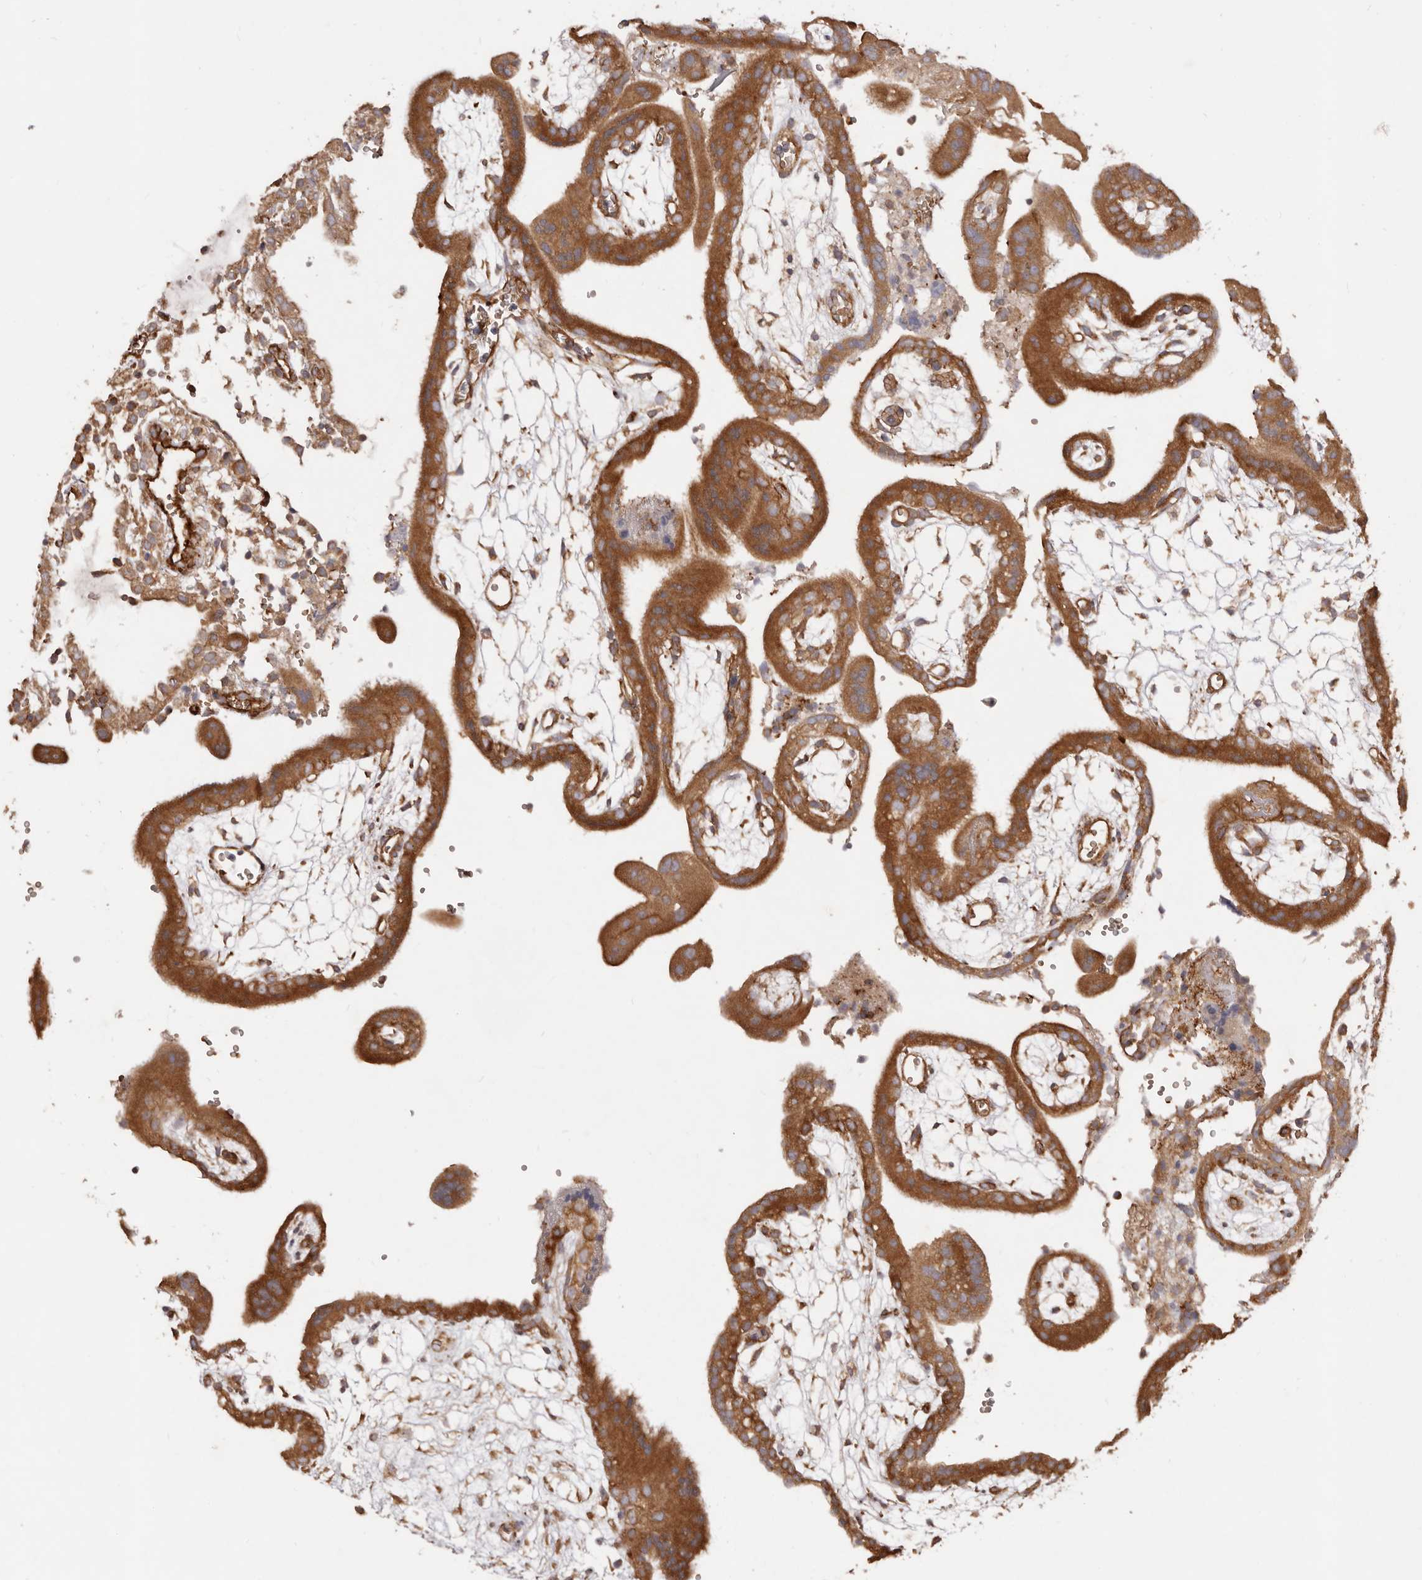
{"staining": {"intensity": "strong", "quantity": ">75%", "location": "cytoplasmic/membranous"}, "tissue": "placenta", "cell_type": "Trophoblastic cells", "image_type": "normal", "snomed": [{"axis": "morphology", "description": "Normal tissue, NOS"}, {"axis": "topography", "description": "Placenta"}], "caption": "Human placenta stained for a protein (brown) demonstrates strong cytoplasmic/membranous positive positivity in approximately >75% of trophoblastic cells.", "gene": "RPS6", "patient": {"sex": "female", "age": 18}}